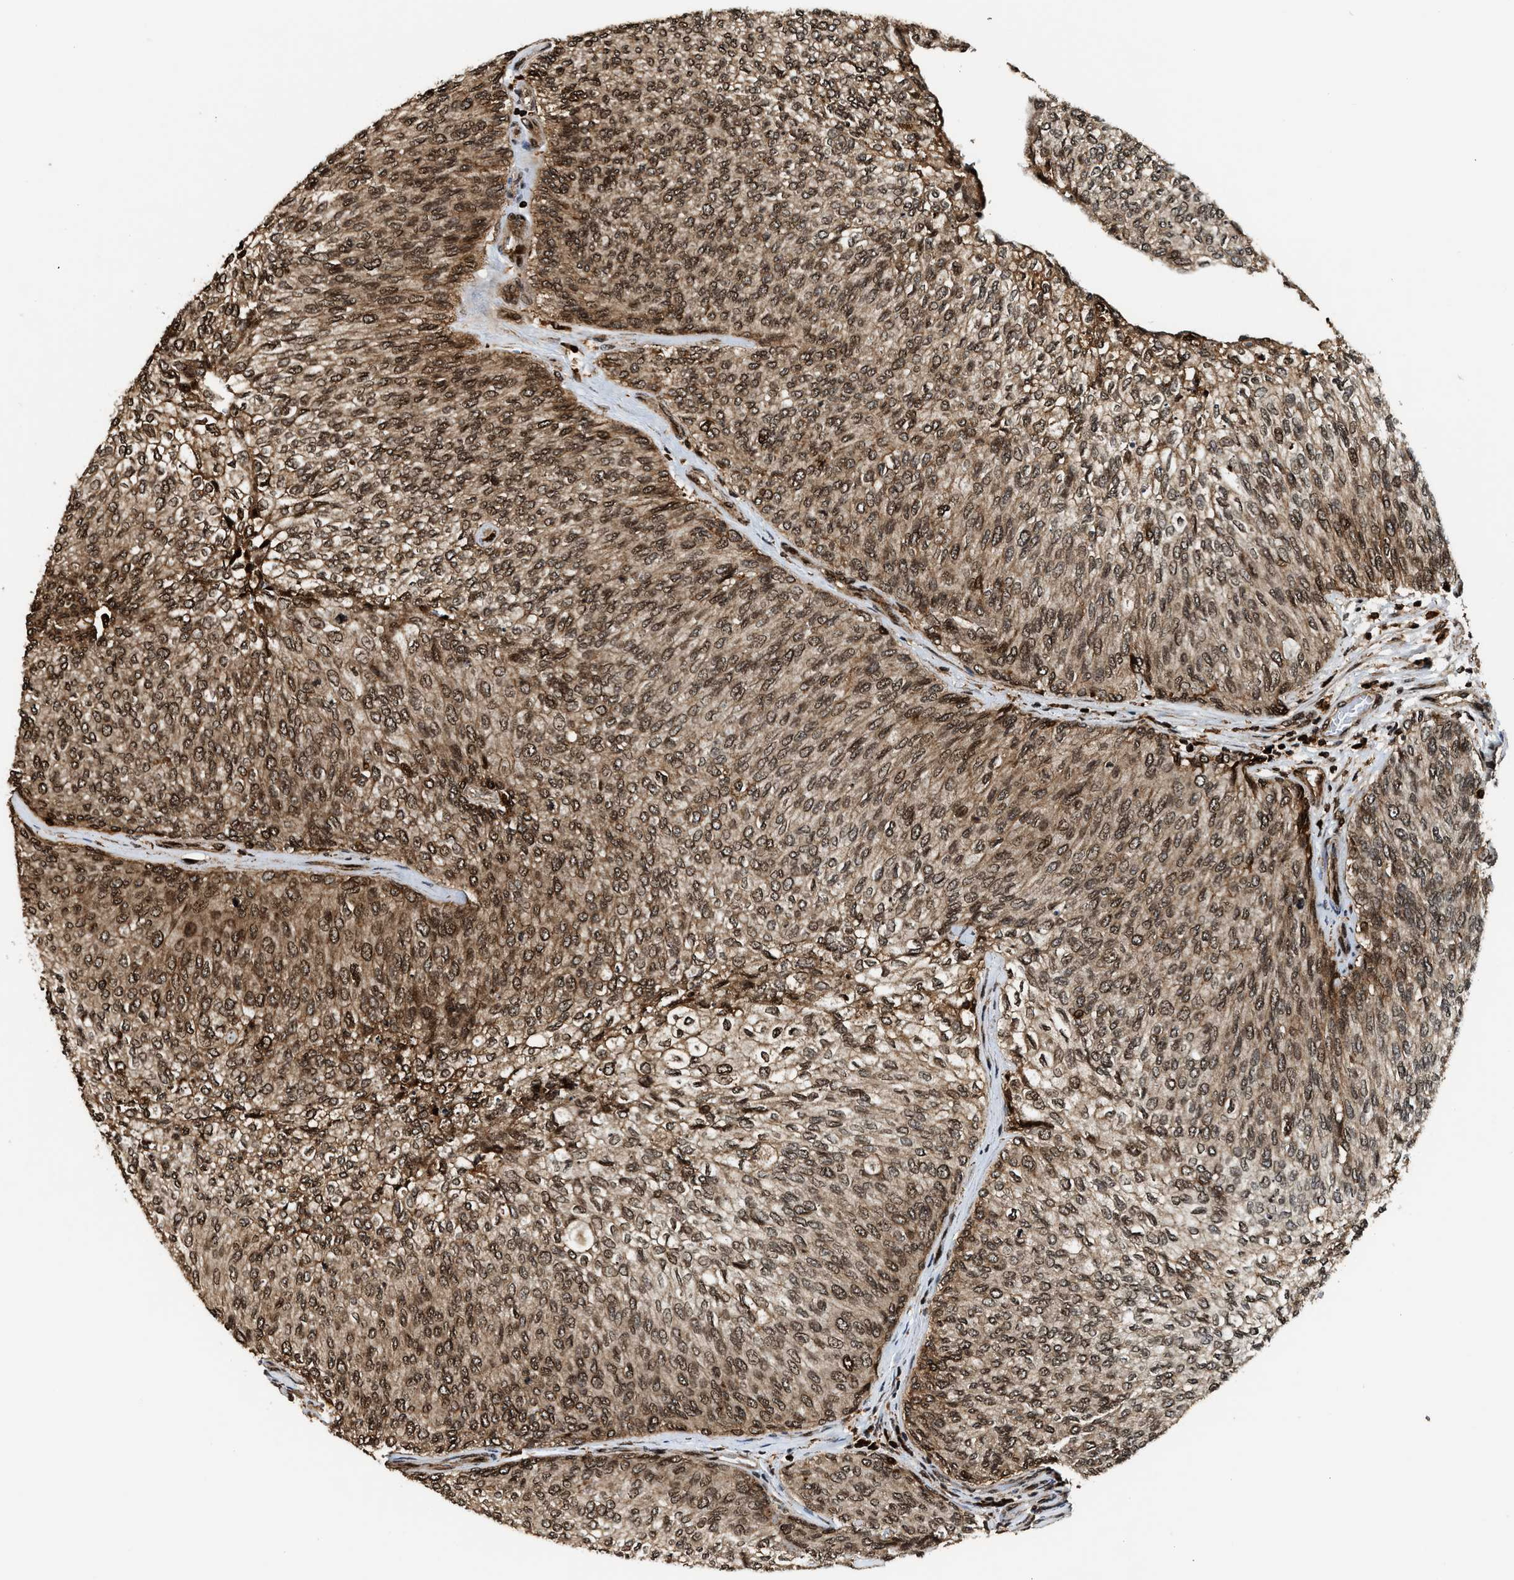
{"staining": {"intensity": "moderate", "quantity": ">75%", "location": "cytoplasmic/membranous,nuclear"}, "tissue": "urothelial cancer", "cell_type": "Tumor cells", "image_type": "cancer", "snomed": [{"axis": "morphology", "description": "Urothelial carcinoma, Low grade"}, {"axis": "topography", "description": "Urinary bladder"}], "caption": "There is medium levels of moderate cytoplasmic/membranous and nuclear expression in tumor cells of urothelial cancer, as demonstrated by immunohistochemical staining (brown color).", "gene": "MDM2", "patient": {"sex": "female", "age": 79}}